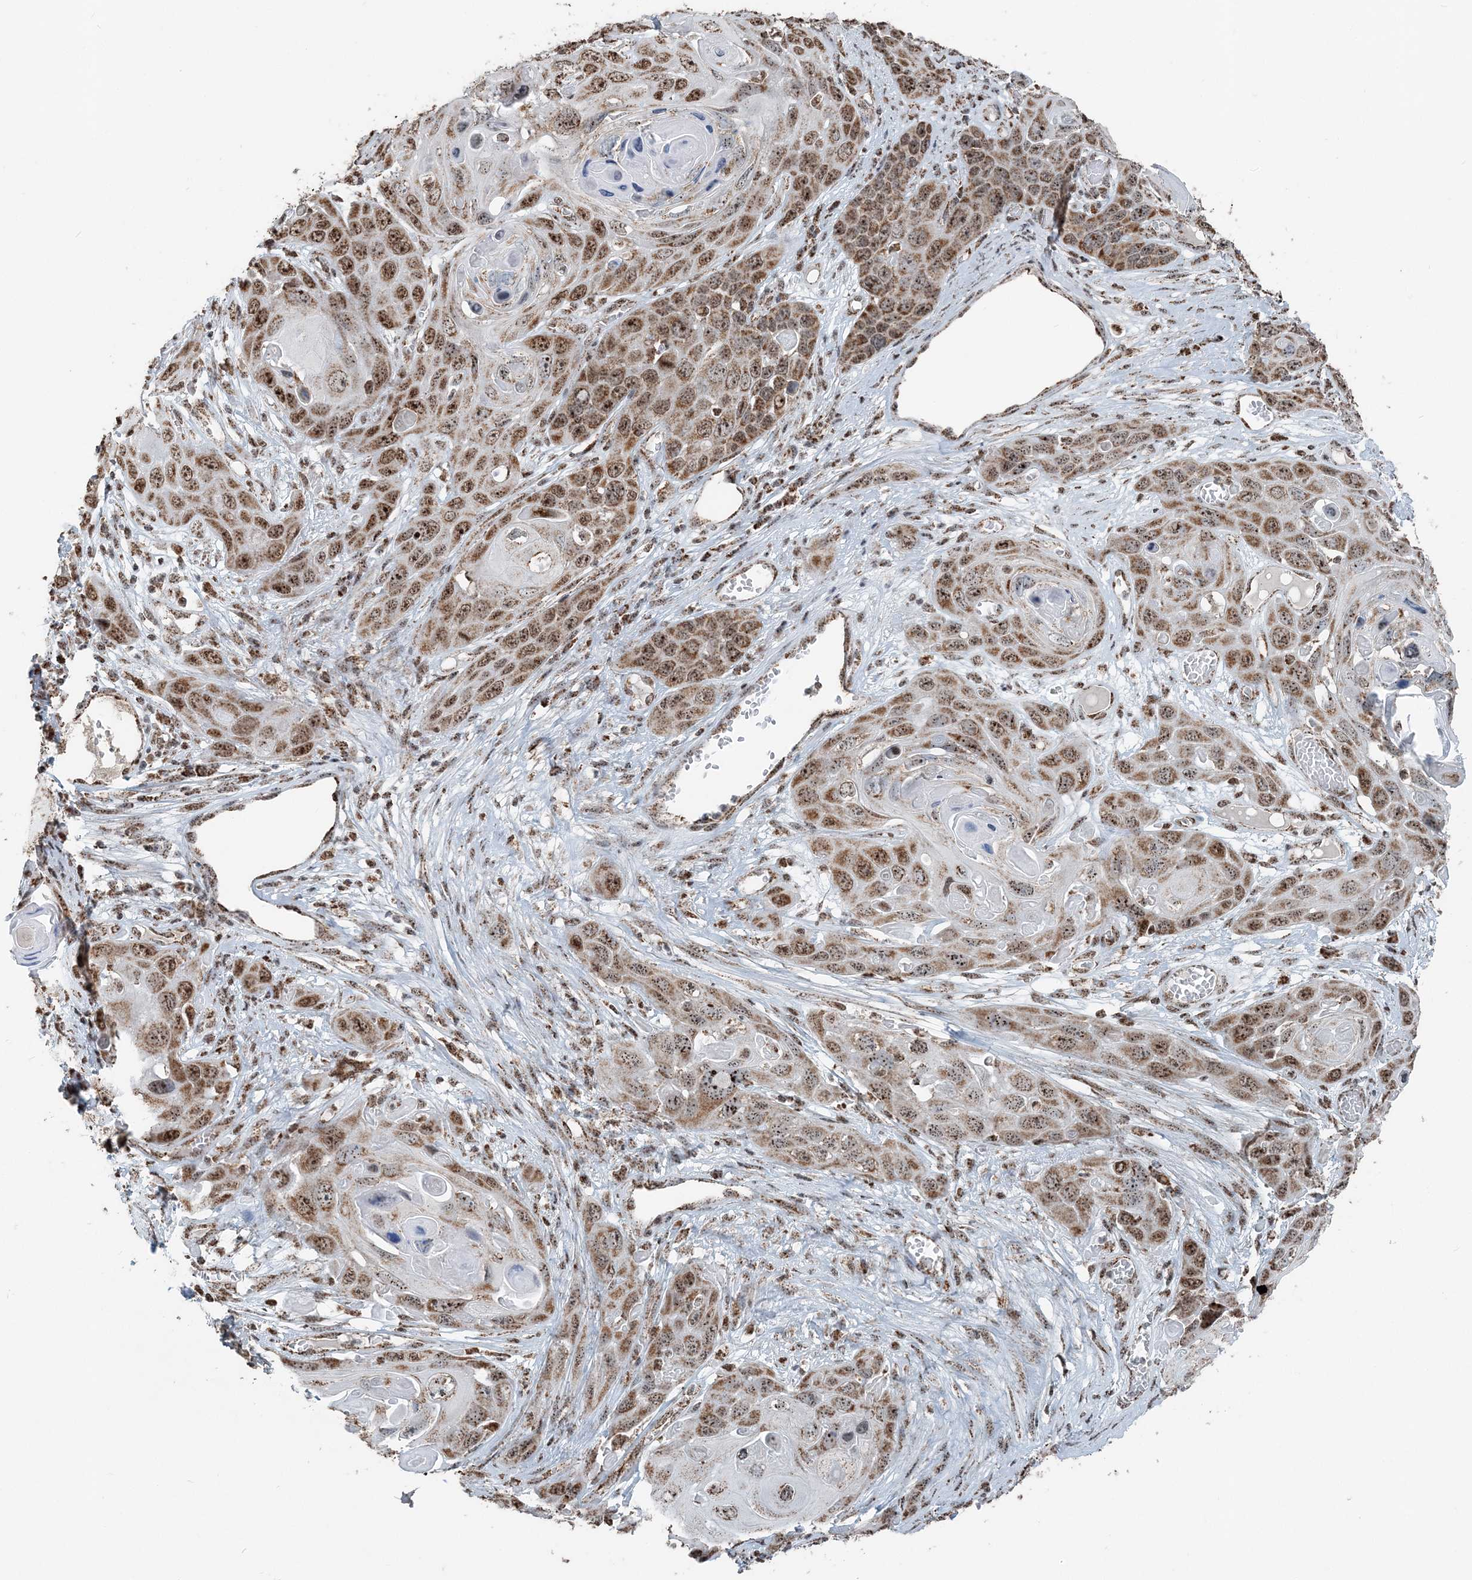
{"staining": {"intensity": "moderate", "quantity": ">75%", "location": "nuclear"}, "tissue": "skin cancer", "cell_type": "Tumor cells", "image_type": "cancer", "snomed": [{"axis": "morphology", "description": "Squamous cell carcinoma, NOS"}, {"axis": "topography", "description": "Skin"}], "caption": "Skin cancer (squamous cell carcinoma) was stained to show a protein in brown. There is medium levels of moderate nuclear positivity in about >75% of tumor cells.", "gene": "SUCLG1", "patient": {"sex": "male", "age": 55}}